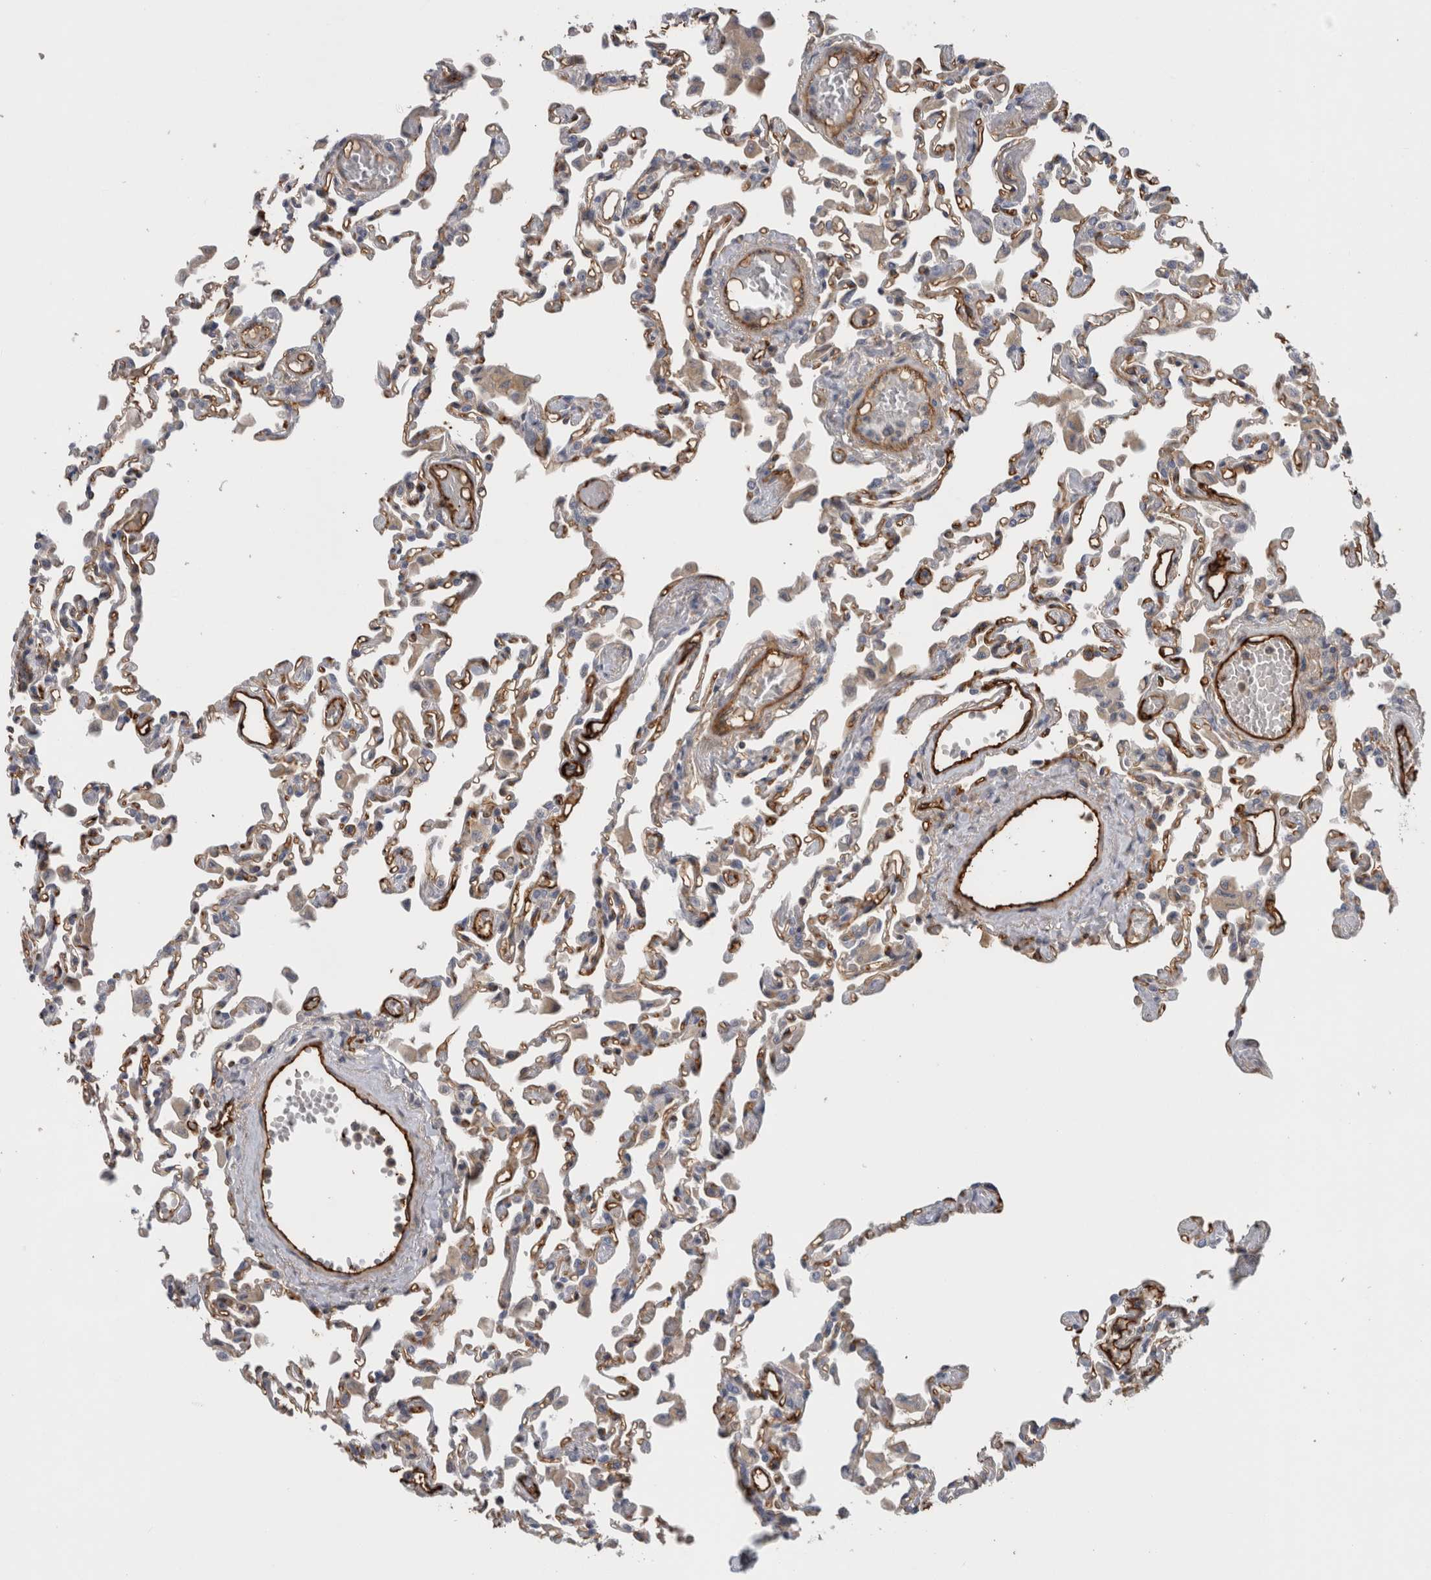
{"staining": {"intensity": "negative", "quantity": "none", "location": "none"}, "tissue": "lung", "cell_type": "Alveolar cells", "image_type": "normal", "snomed": [{"axis": "morphology", "description": "Normal tissue, NOS"}, {"axis": "topography", "description": "Bronchus"}, {"axis": "topography", "description": "Lung"}], "caption": "Immunohistochemistry micrograph of normal lung: lung stained with DAB (3,3'-diaminobenzidine) shows no significant protein positivity in alveolar cells.", "gene": "CD59", "patient": {"sex": "female", "age": 49}}